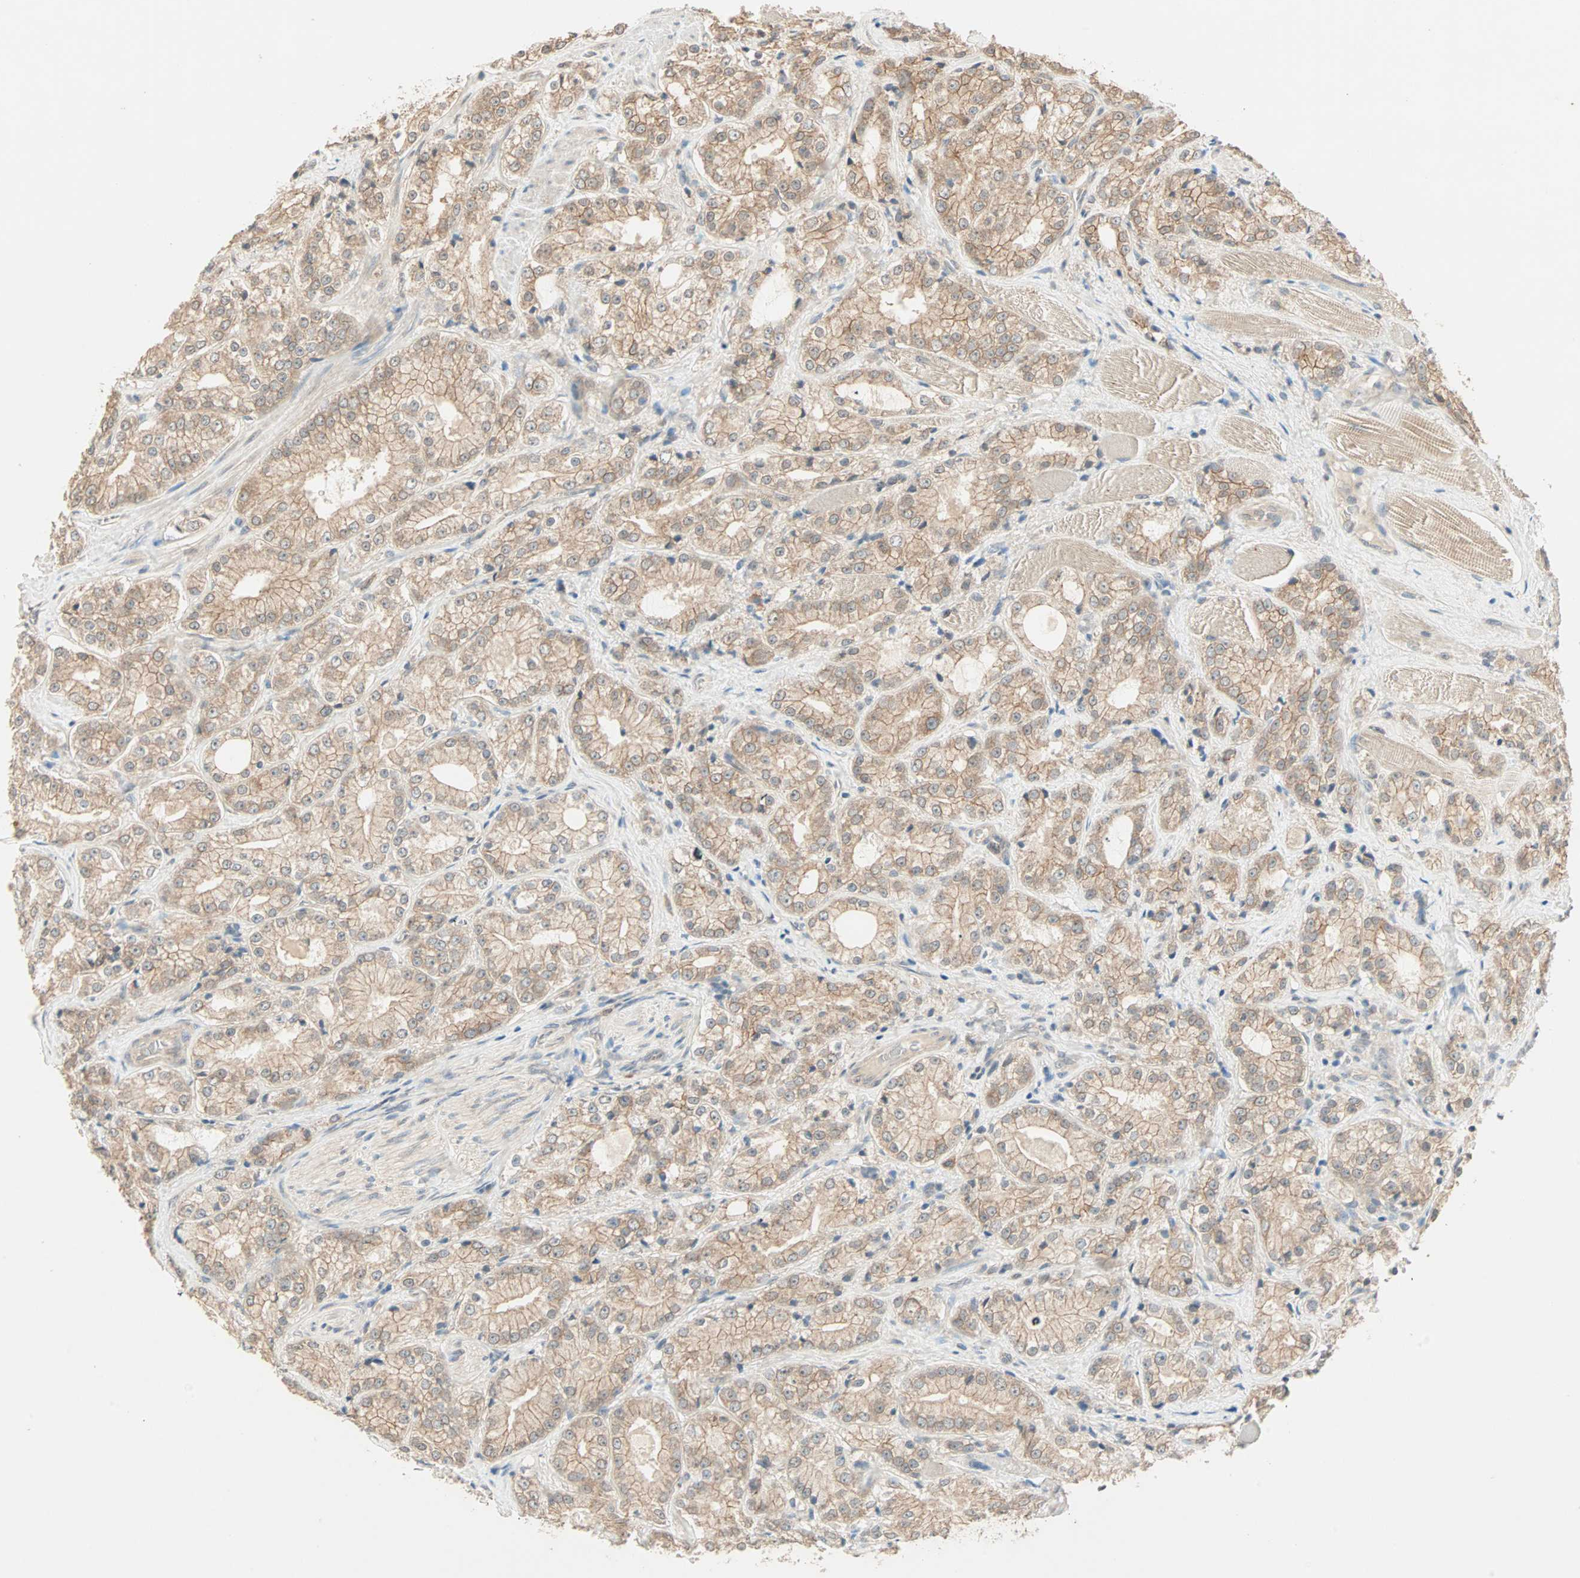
{"staining": {"intensity": "moderate", "quantity": ">75%", "location": "cytoplasmic/membranous"}, "tissue": "prostate cancer", "cell_type": "Tumor cells", "image_type": "cancer", "snomed": [{"axis": "morphology", "description": "Adenocarcinoma, High grade"}, {"axis": "topography", "description": "Prostate"}], "caption": "Prostate cancer tissue reveals moderate cytoplasmic/membranous expression in approximately >75% of tumor cells, visualized by immunohistochemistry.", "gene": "TTF2", "patient": {"sex": "male", "age": 73}}